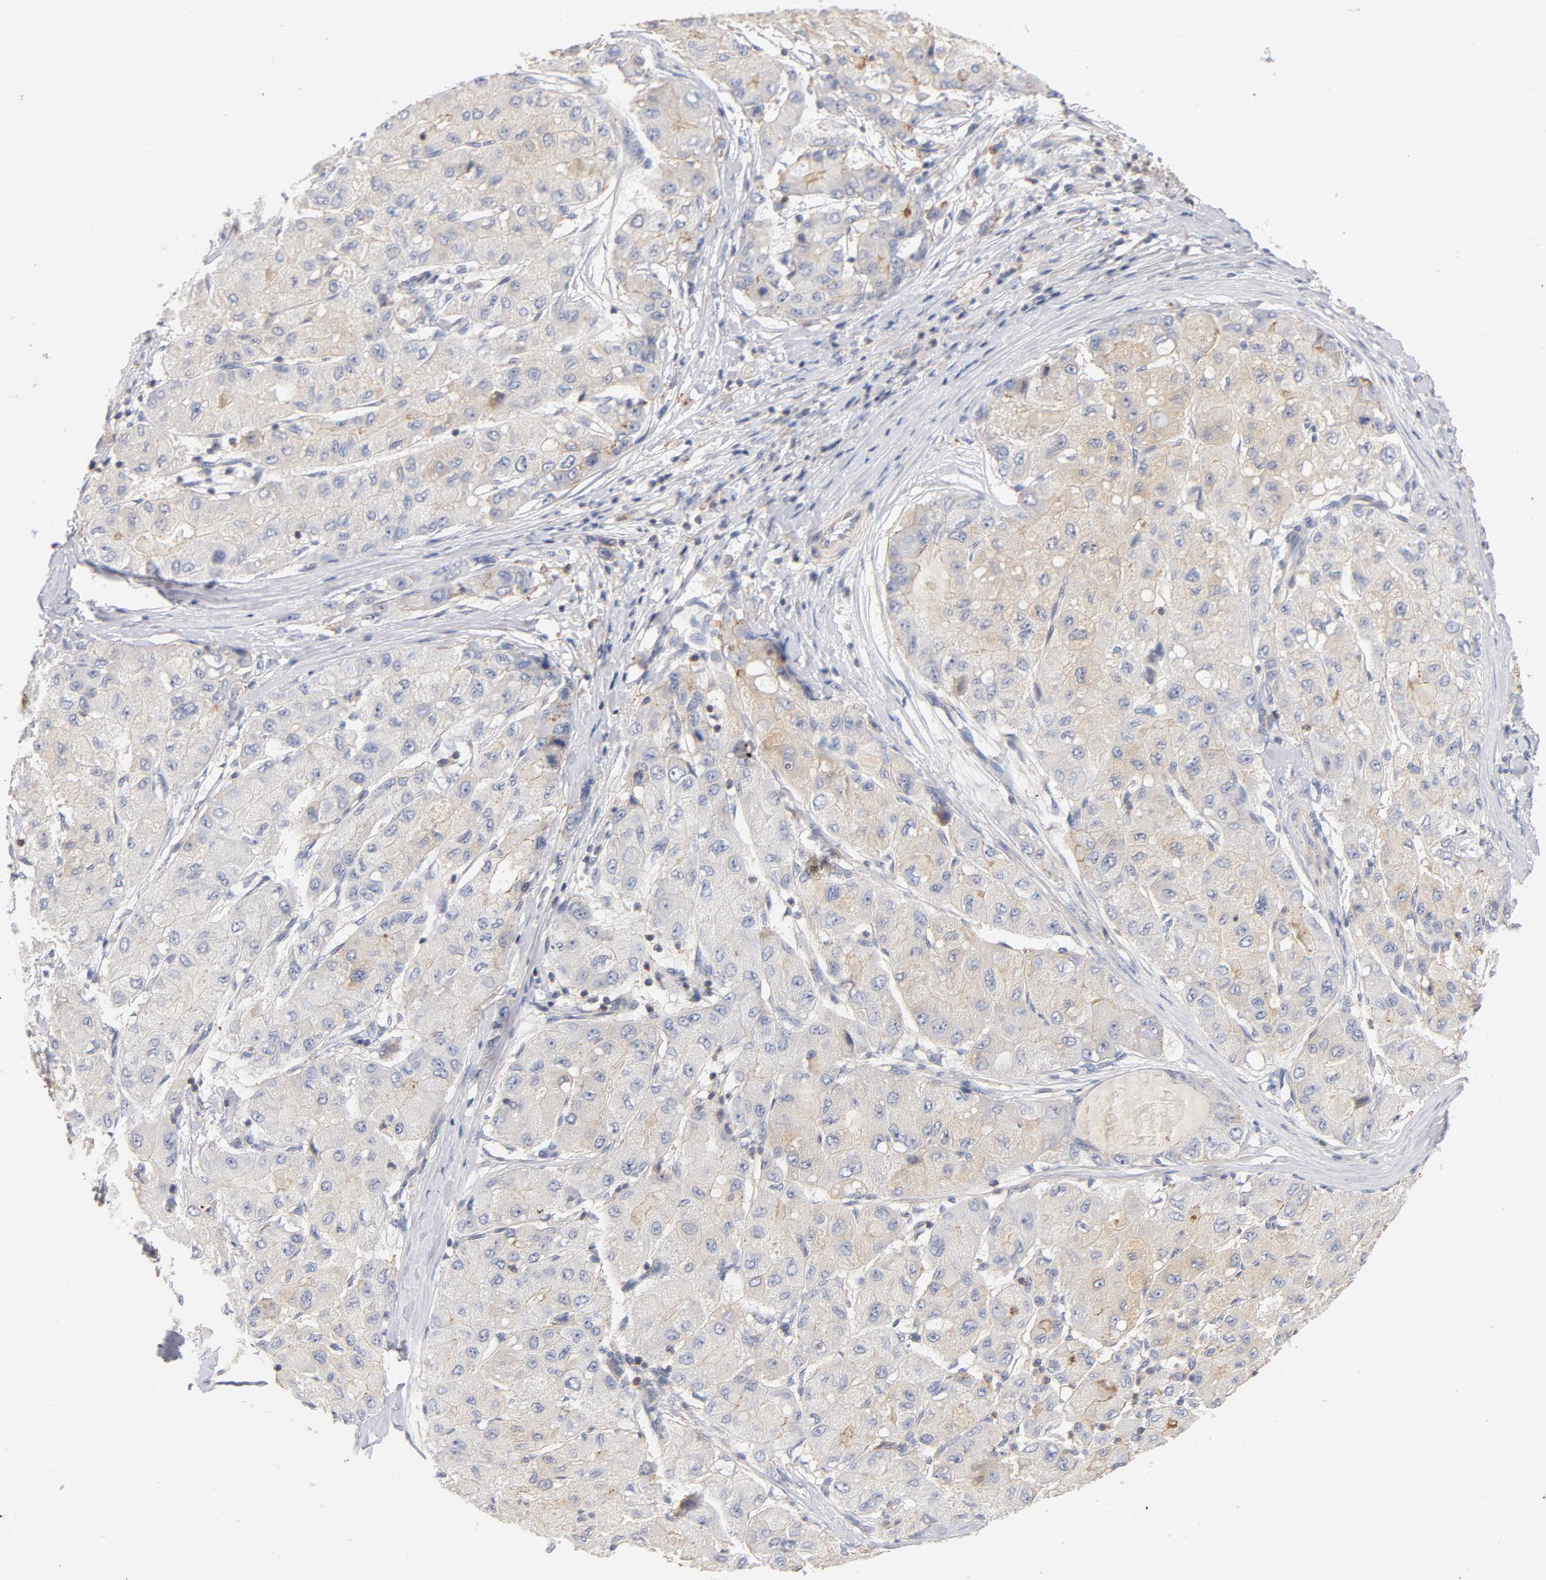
{"staining": {"intensity": "weak", "quantity": "<25%", "location": "cytoplasmic/membranous"}, "tissue": "liver cancer", "cell_type": "Tumor cells", "image_type": "cancer", "snomed": [{"axis": "morphology", "description": "Carcinoma, Hepatocellular, NOS"}, {"axis": "topography", "description": "Liver"}], "caption": "Immunohistochemical staining of liver cancer (hepatocellular carcinoma) shows no significant staining in tumor cells.", "gene": "STRN3", "patient": {"sex": "male", "age": 80}}